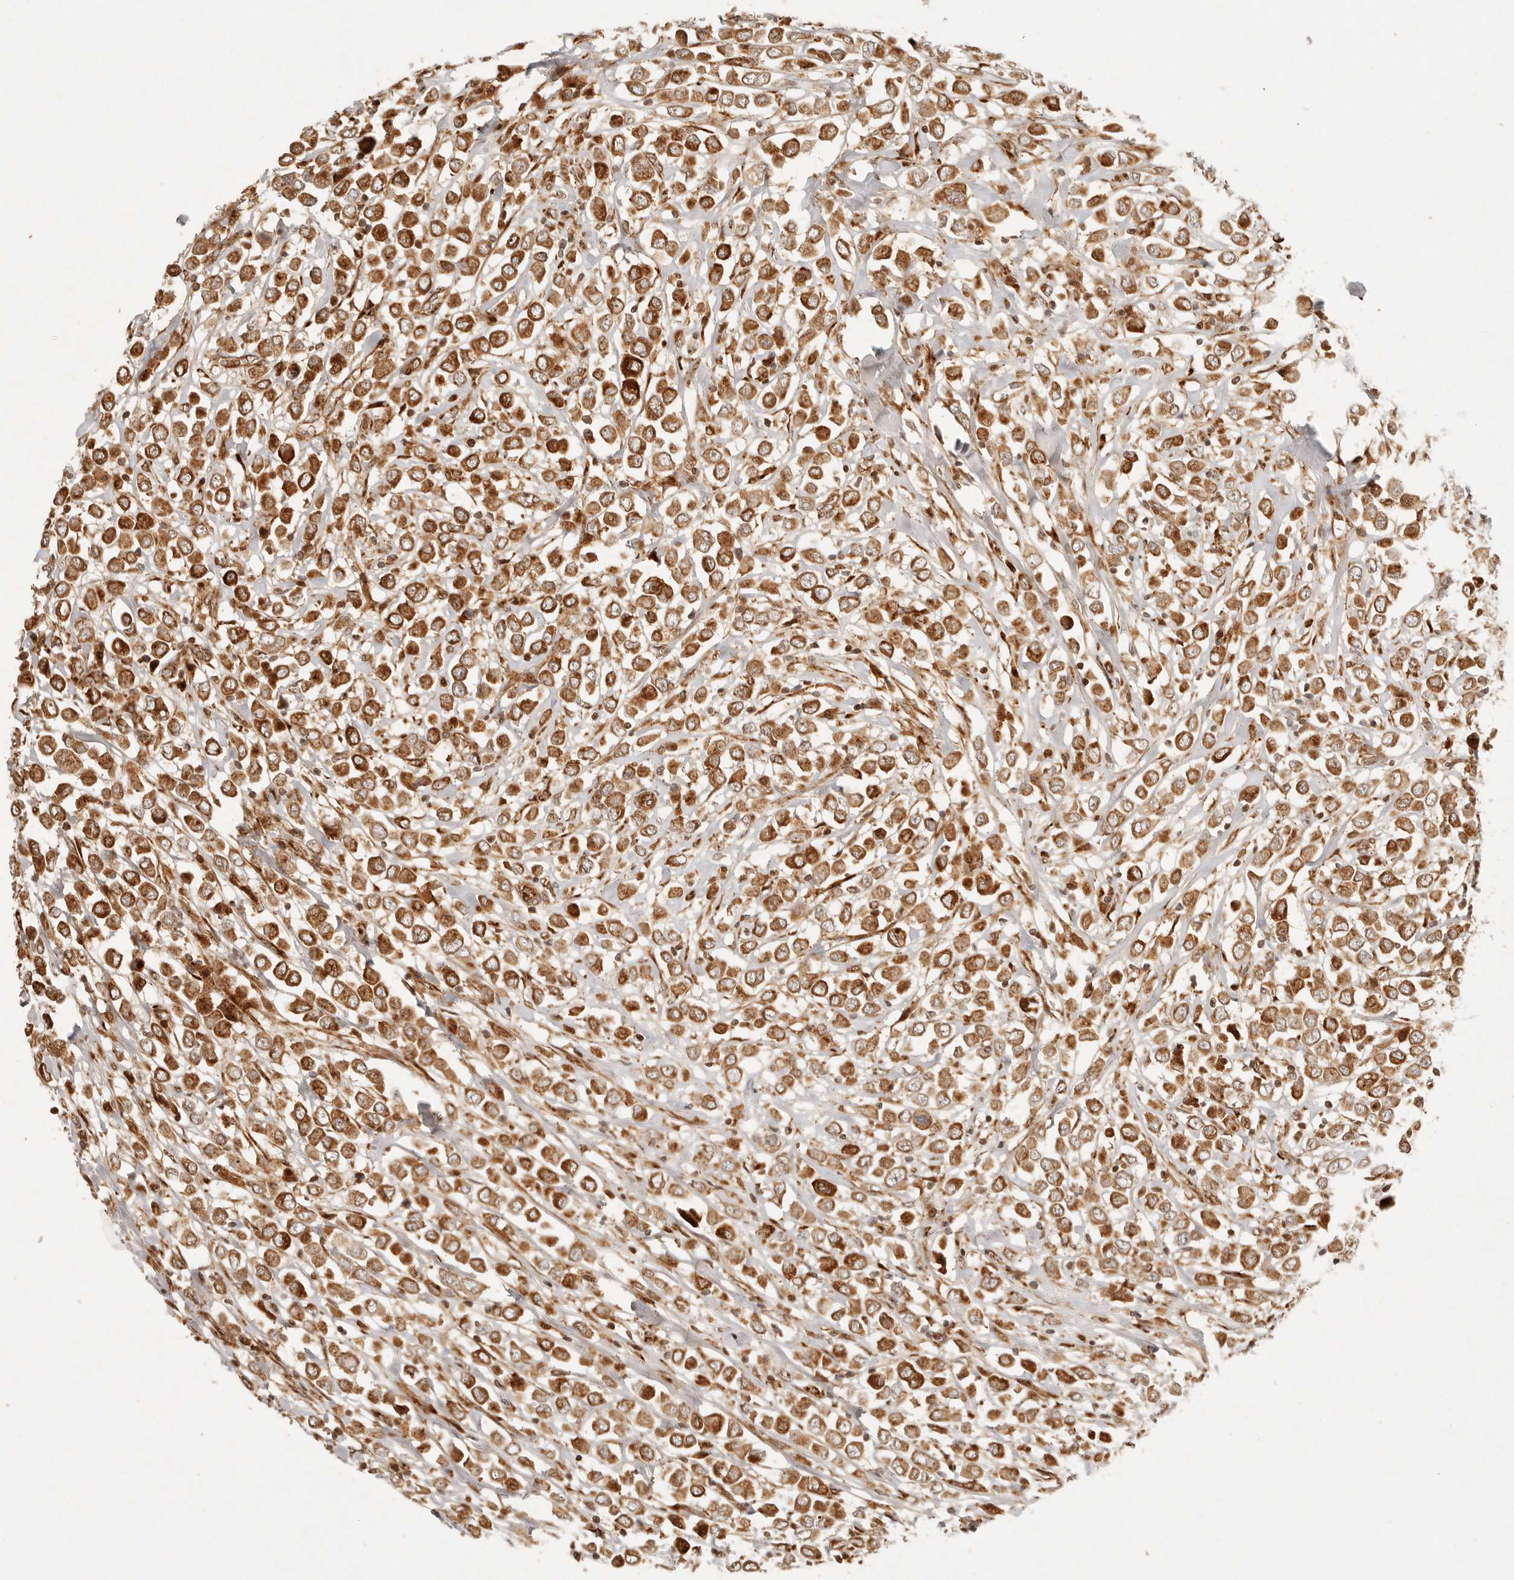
{"staining": {"intensity": "strong", "quantity": ">75%", "location": "cytoplasmic/membranous,nuclear"}, "tissue": "breast cancer", "cell_type": "Tumor cells", "image_type": "cancer", "snomed": [{"axis": "morphology", "description": "Duct carcinoma"}, {"axis": "topography", "description": "Breast"}], "caption": "A high-resolution photomicrograph shows immunohistochemistry (IHC) staining of invasive ductal carcinoma (breast), which reveals strong cytoplasmic/membranous and nuclear positivity in about >75% of tumor cells. (IHC, brightfield microscopy, high magnification).", "gene": "KLHL38", "patient": {"sex": "female", "age": 61}}